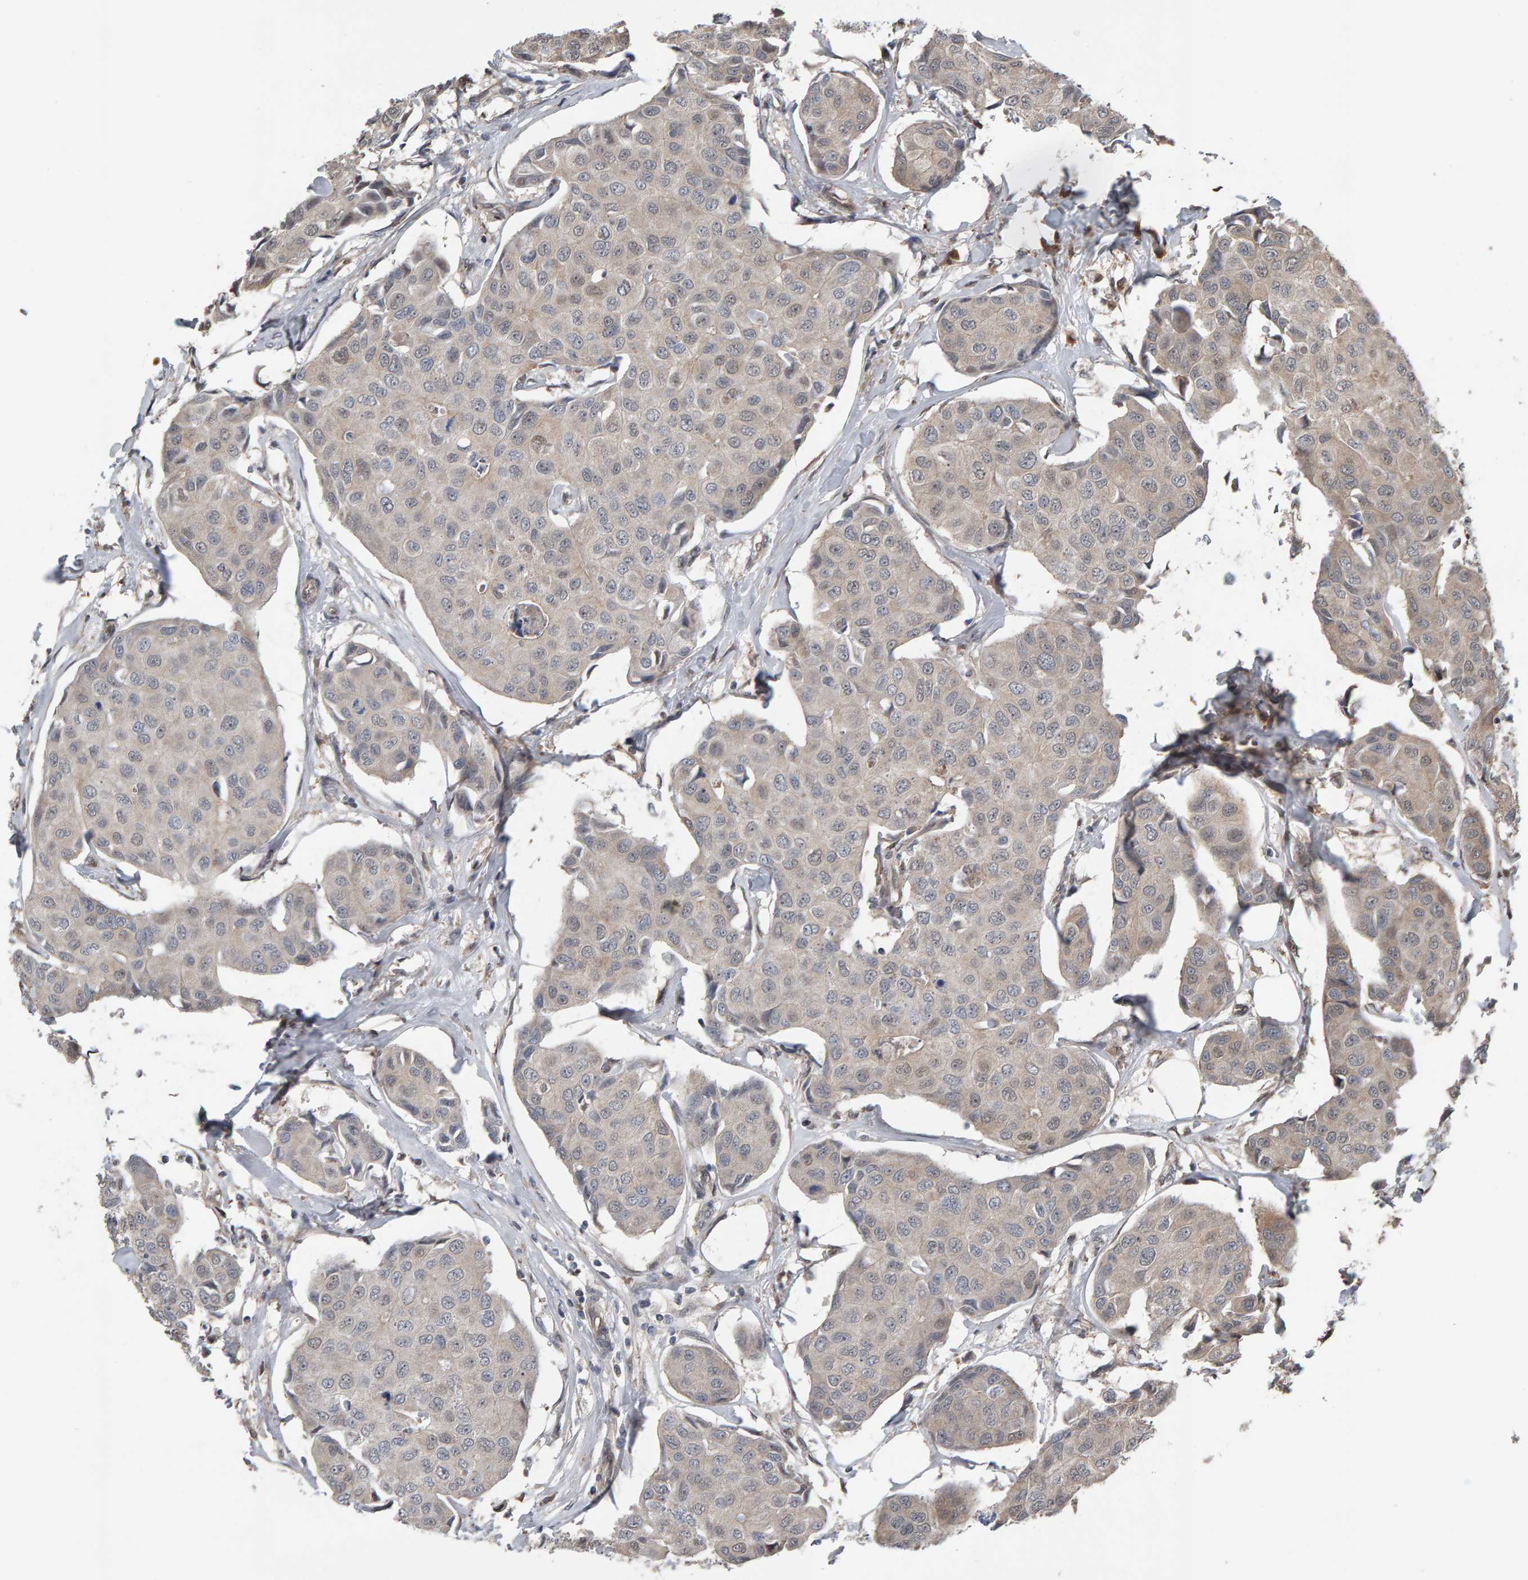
{"staining": {"intensity": "negative", "quantity": "none", "location": "none"}, "tissue": "breast cancer", "cell_type": "Tumor cells", "image_type": "cancer", "snomed": [{"axis": "morphology", "description": "Duct carcinoma"}, {"axis": "topography", "description": "Breast"}], "caption": "Human invasive ductal carcinoma (breast) stained for a protein using IHC shows no staining in tumor cells.", "gene": "COASY", "patient": {"sex": "female", "age": 80}}